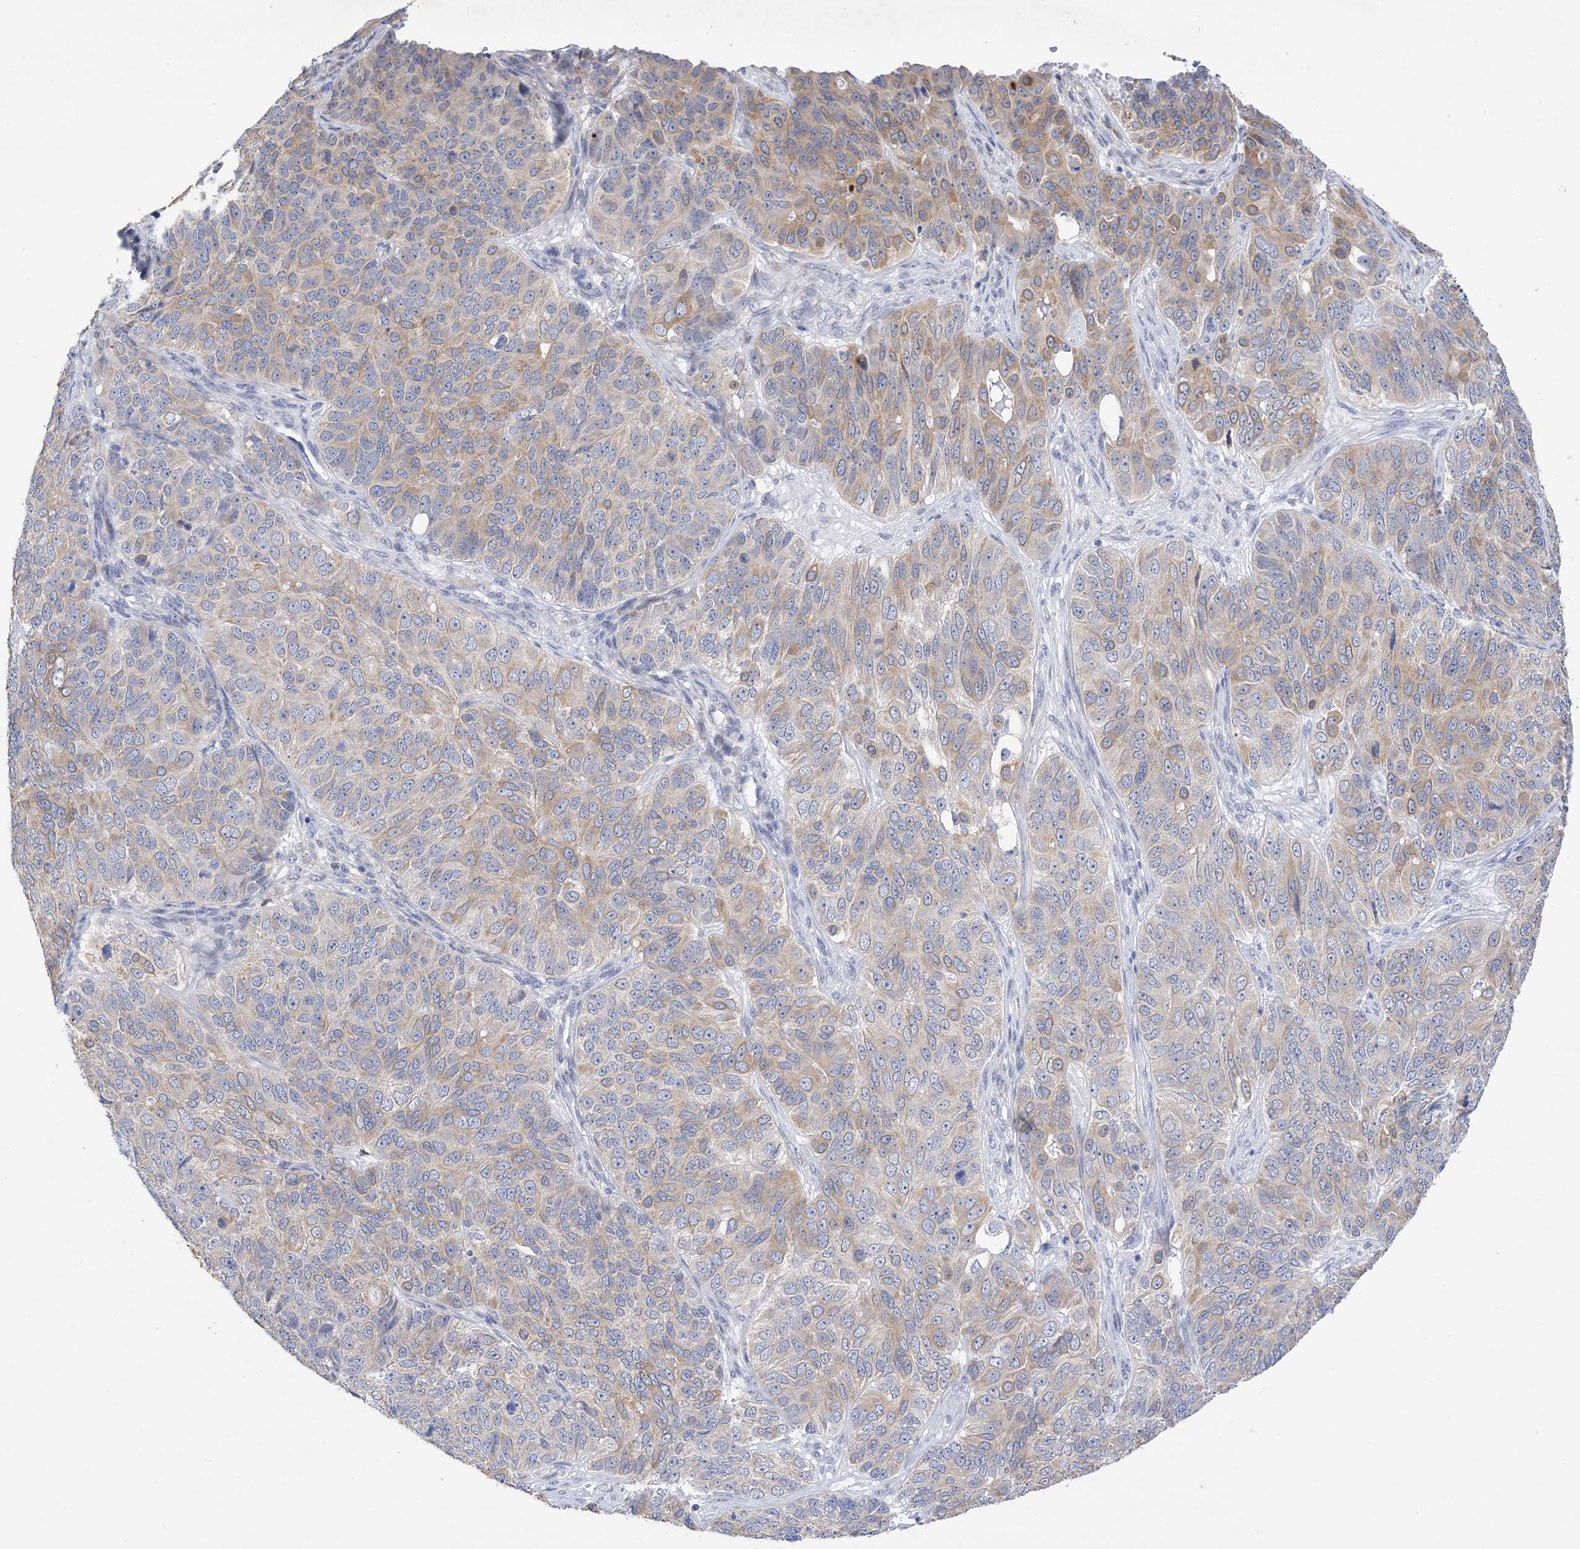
{"staining": {"intensity": "weak", "quantity": "25%-75%", "location": "cytoplasmic/membranous"}, "tissue": "ovarian cancer", "cell_type": "Tumor cells", "image_type": "cancer", "snomed": [{"axis": "morphology", "description": "Carcinoma, endometroid"}, {"axis": "topography", "description": "Ovary"}], "caption": "Approximately 25%-75% of tumor cells in human ovarian cancer (endometroid carcinoma) reveal weak cytoplasmic/membranous protein staining as visualized by brown immunohistochemical staining.", "gene": "PLK4", "patient": {"sex": "female", "age": 51}}